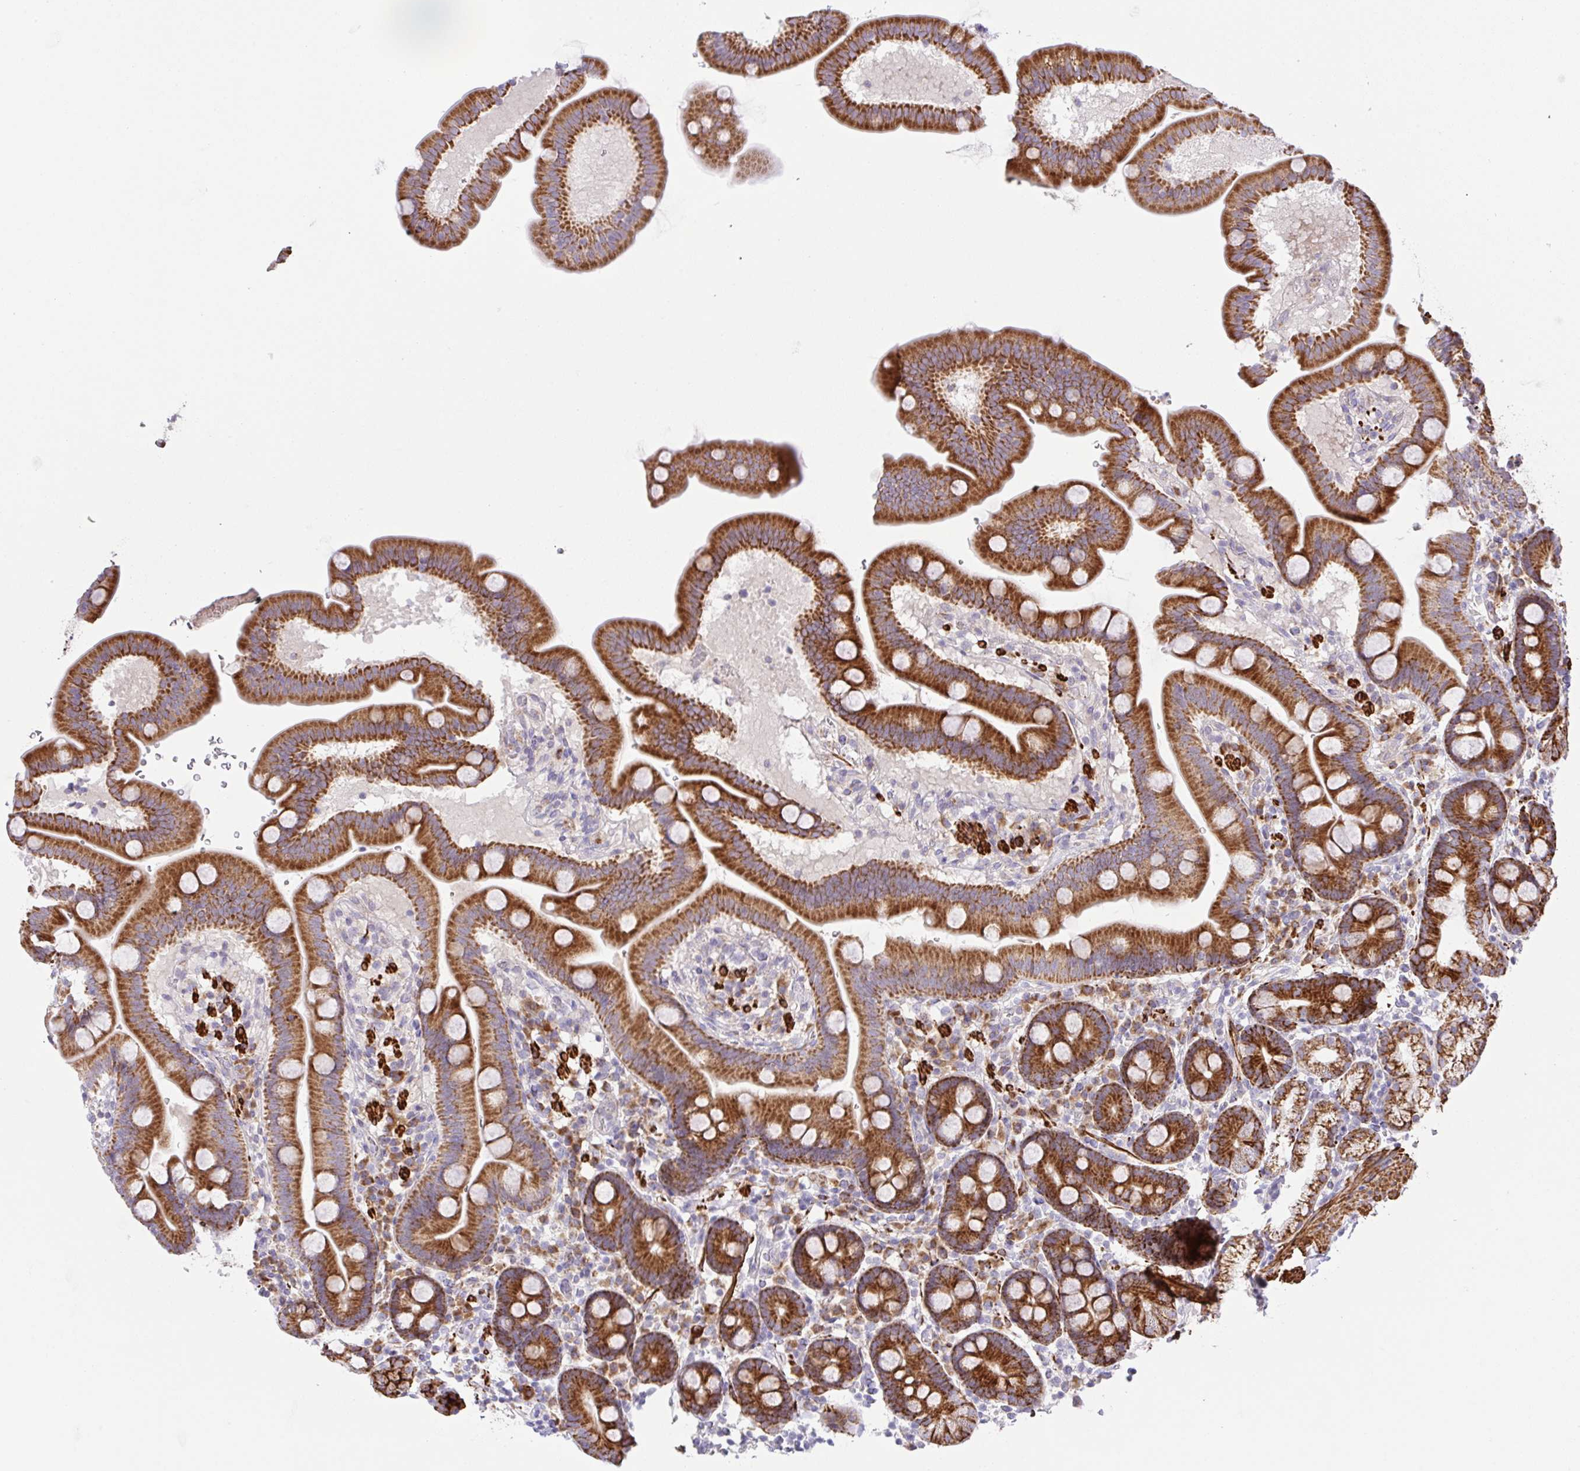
{"staining": {"intensity": "strong", "quantity": ">75%", "location": "cytoplasmic/membranous"}, "tissue": "duodenum", "cell_type": "Glandular cells", "image_type": "normal", "snomed": [{"axis": "morphology", "description": "Normal tissue, NOS"}, {"axis": "topography", "description": "Duodenum"}], "caption": "Duodenum stained for a protein (brown) demonstrates strong cytoplasmic/membranous positive expression in about >75% of glandular cells.", "gene": "CHDH", "patient": {"sex": "male", "age": 59}}